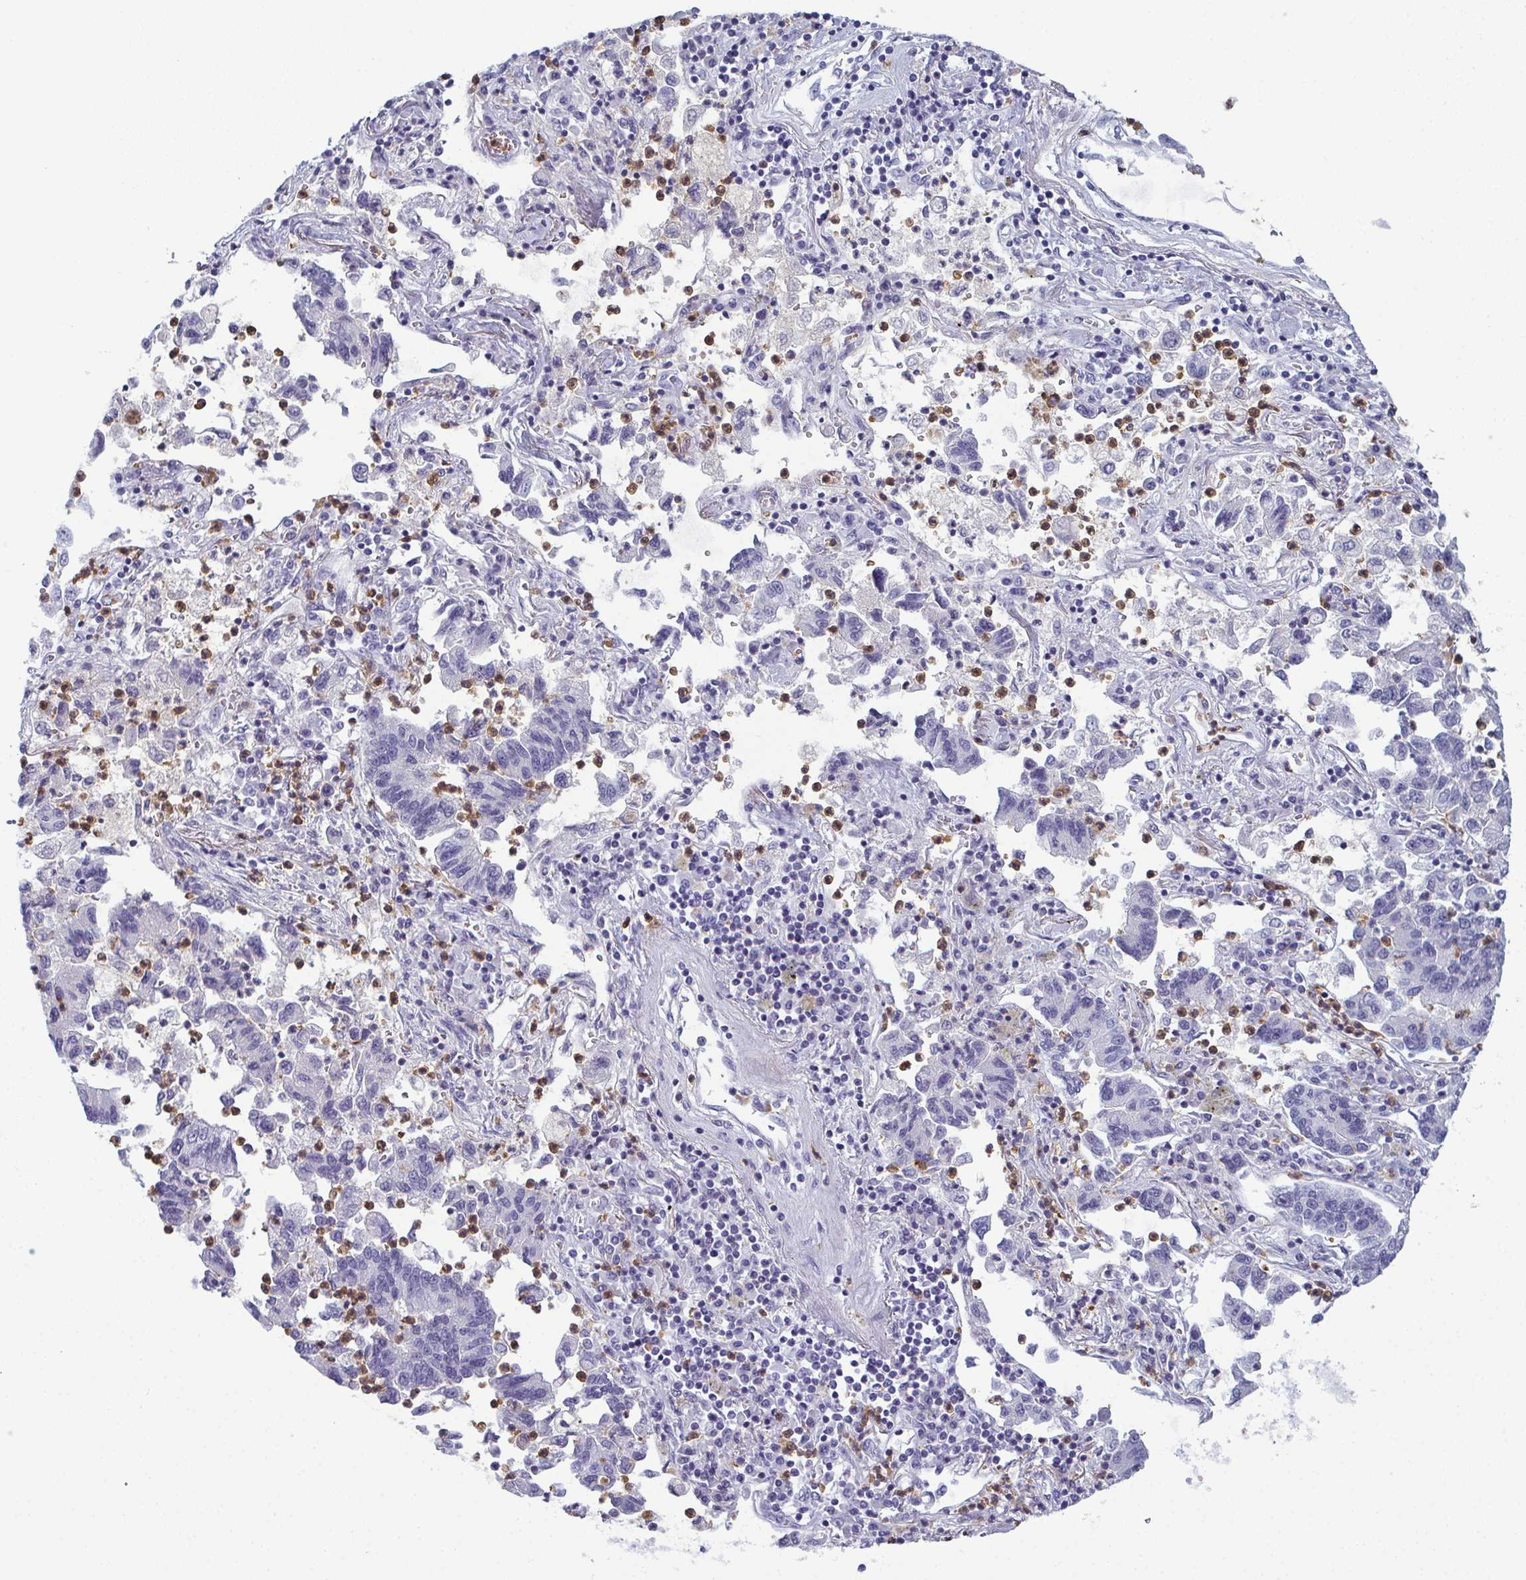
{"staining": {"intensity": "negative", "quantity": "none", "location": "none"}, "tissue": "lung cancer", "cell_type": "Tumor cells", "image_type": "cancer", "snomed": [{"axis": "morphology", "description": "Adenocarcinoma, NOS"}, {"axis": "topography", "description": "Lung"}], "caption": "Tumor cells are negative for protein expression in human adenocarcinoma (lung).", "gene": "CDA", "patient": {"sex": "female", "age": 57}}